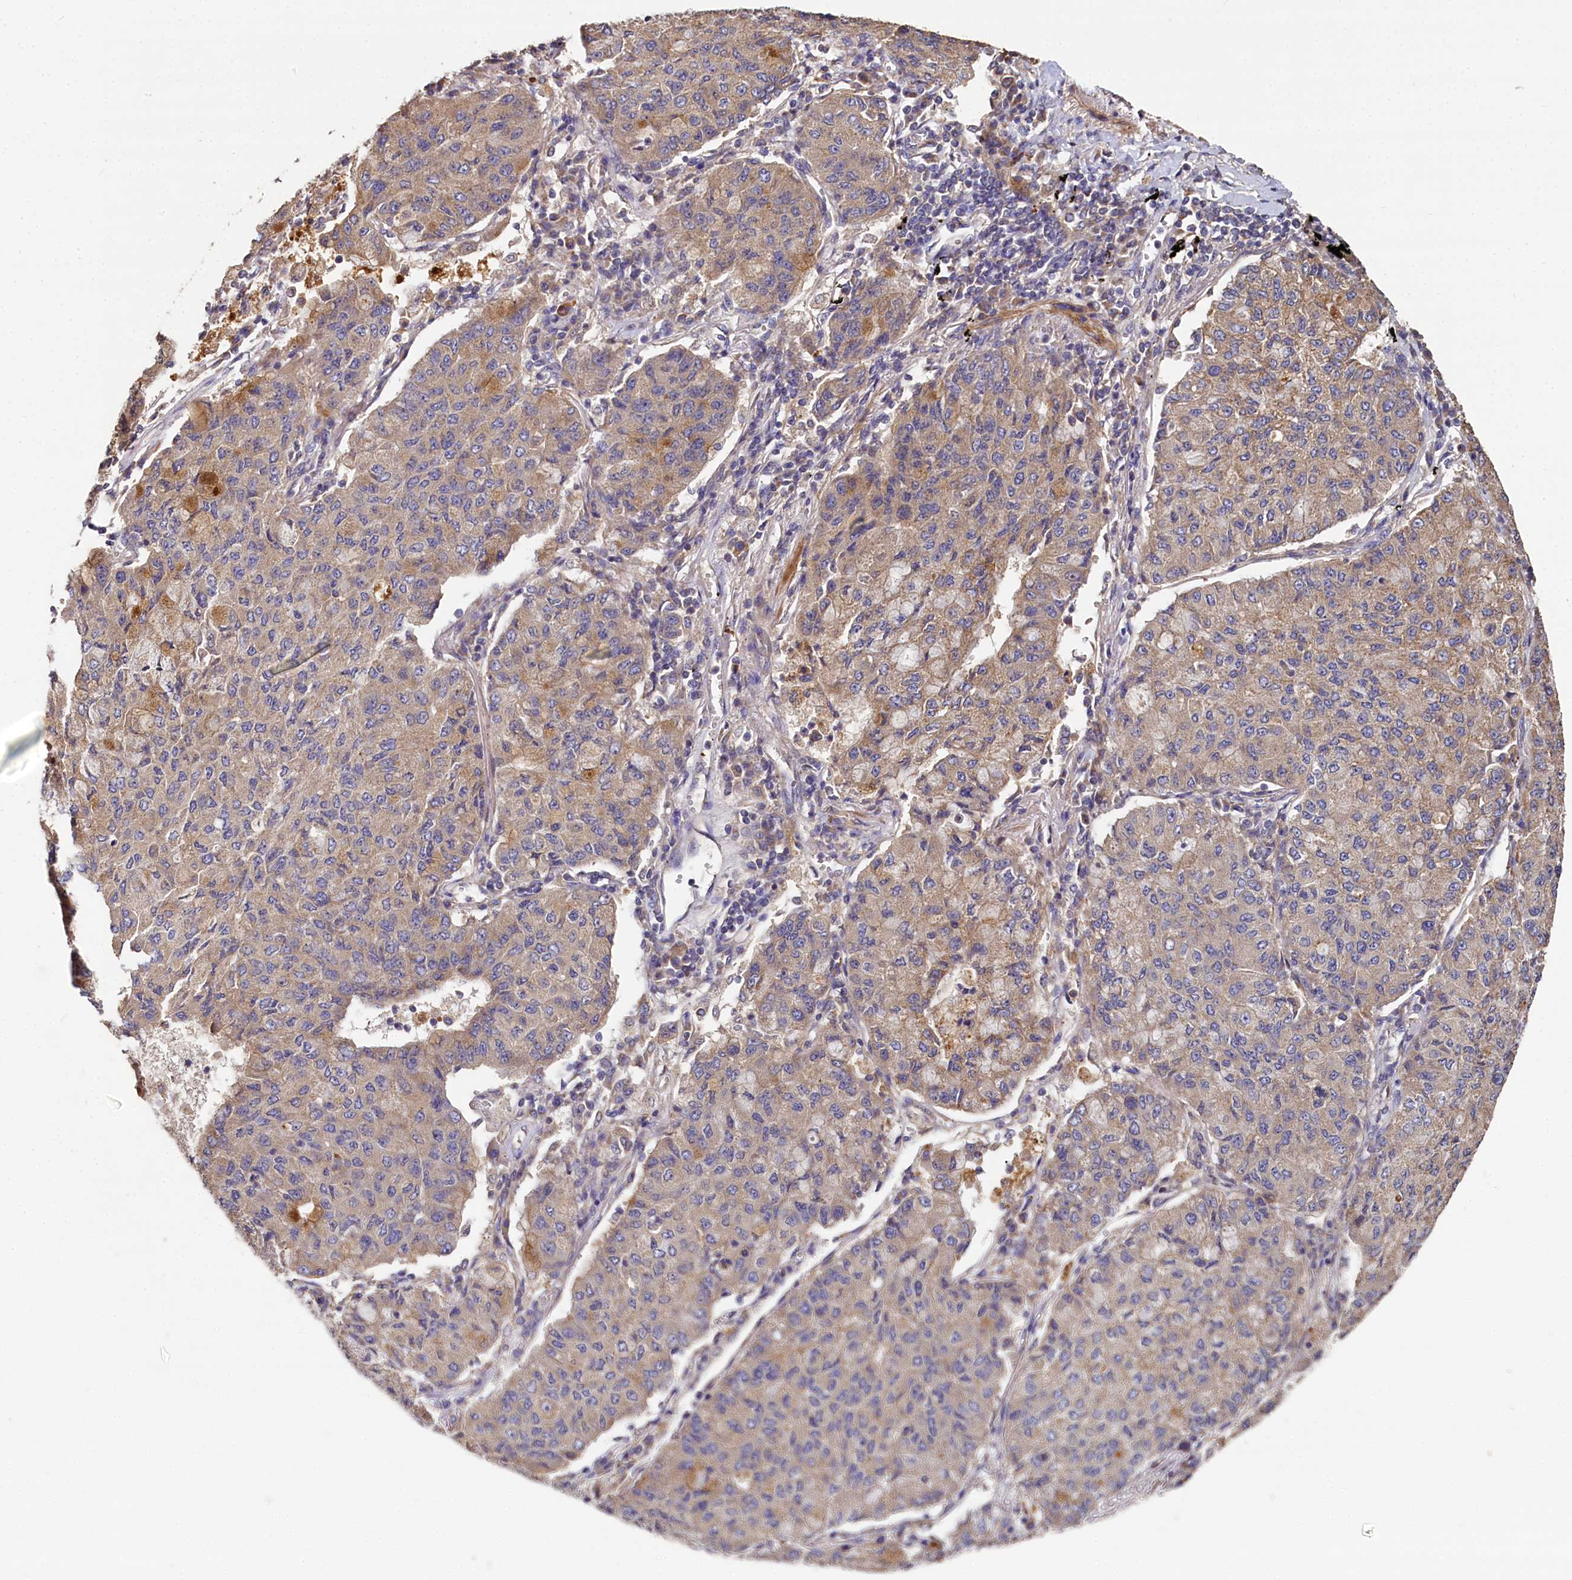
{"staining": {"intensity": "moderate", "quantity": ">75%", "location": "cytoplasmic/membranous"}, "tissue": "lung cancer", "cell_type": "Tumor cells", "image_type": "cancer", "snomed": [{"axis": "morphology", "description": "Squamous cell carcinoma, NOS"}, {"axis": "topography", "description": "Lung"}], "caption": "Protein expression analysis of human squamous cell carcinoma (lung) reveals moderate cytoplasmic/membranous staining in about >75% of tumor cells.", "gene": "SPRYD3", "patient": {"sex": "male", "age": 74}}